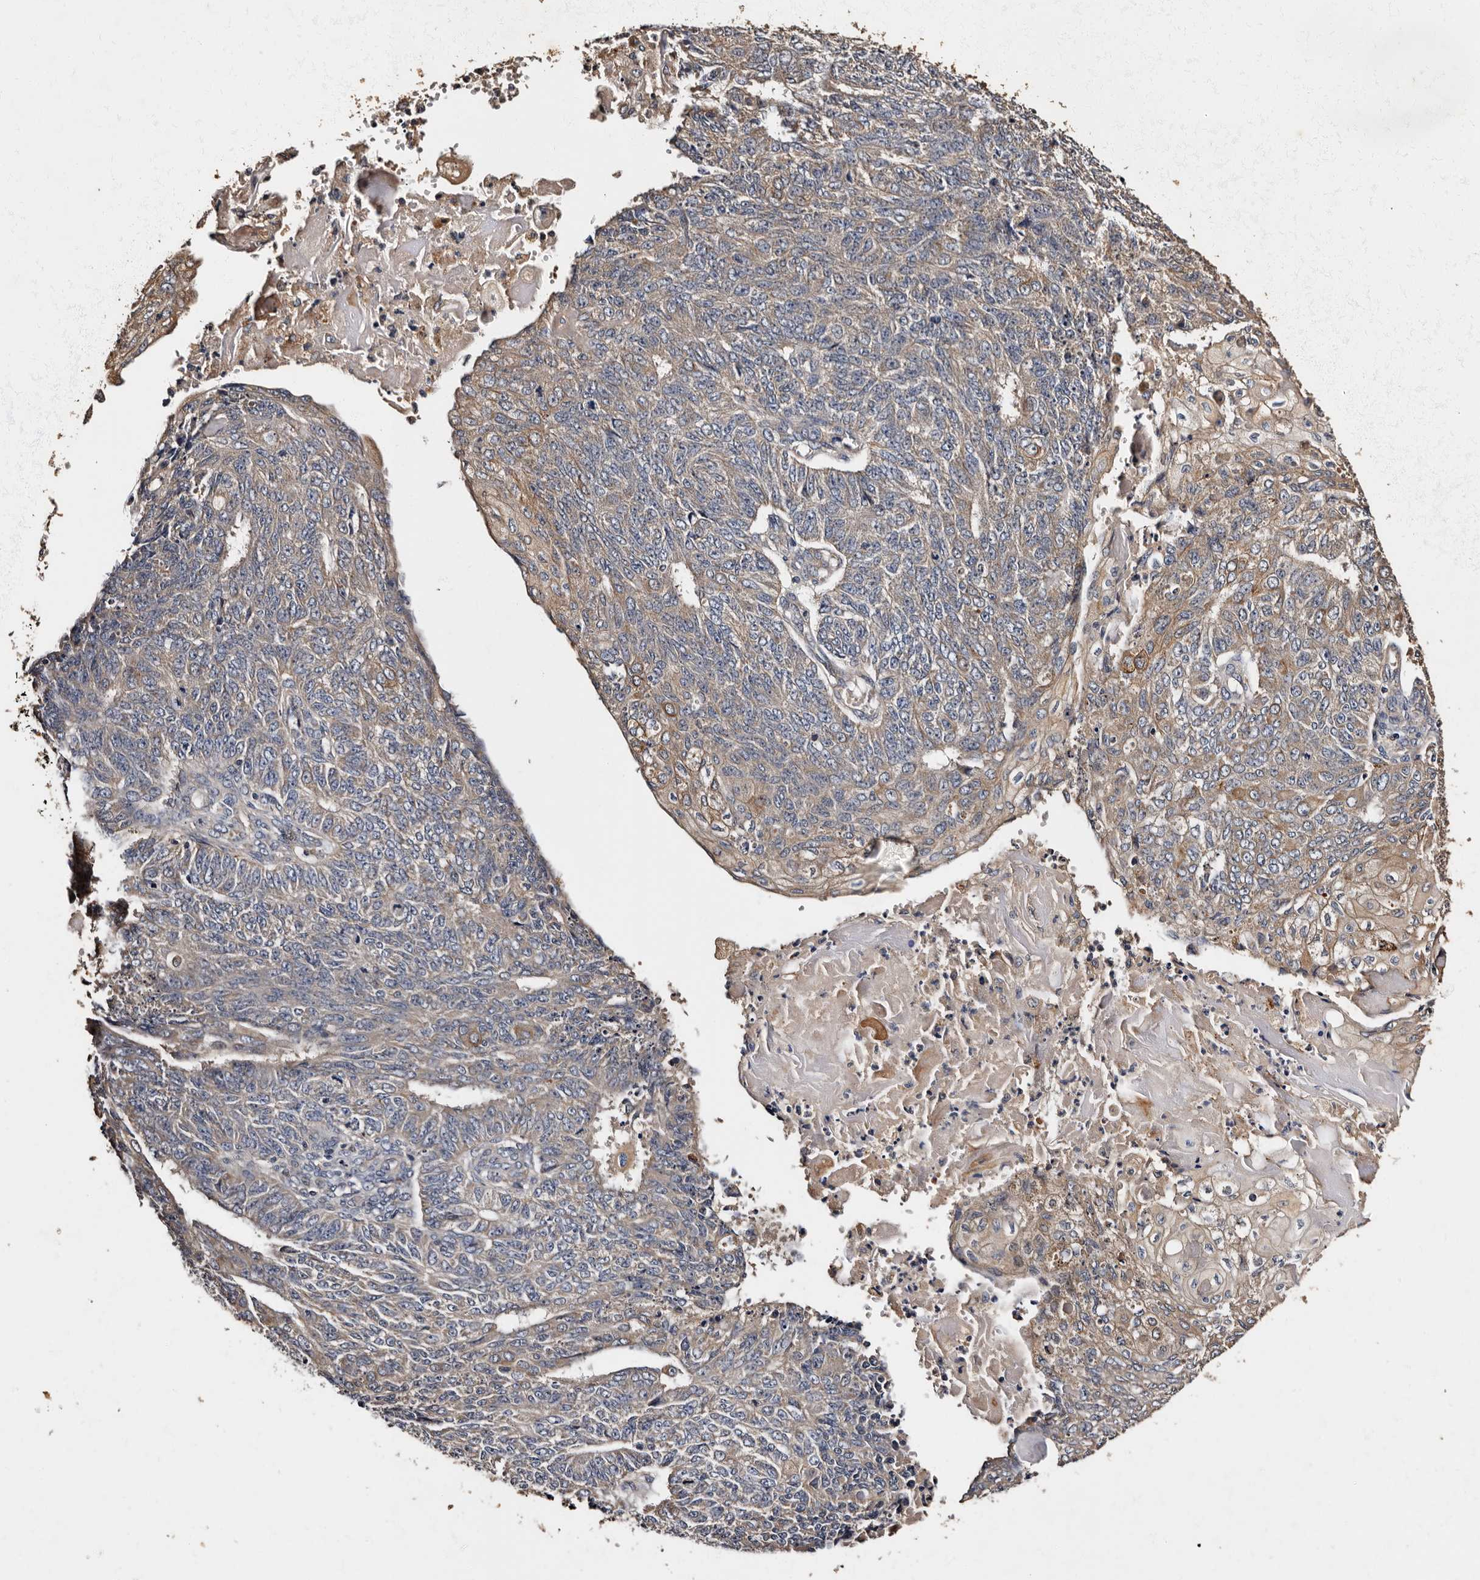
{"staining": {"intensity": "weak", "quantity": "<25%", "location": "cytoplasmic/membranous"}, "tissue": "endometrial cancer", "cell_type": "Tumor cells", "image_type": "cancer", "snomed": [{"axis": "morphology", "description": "Adenocarcinoma, NOS"}, {"axis": "topography", "description": "Endometrium"}], "caption": "Tumor cells show no significant protein positivity in endometrial adenocarcinoma.", "gene": "ADCK5", "patient": {"sex": "female", "age": 32}}